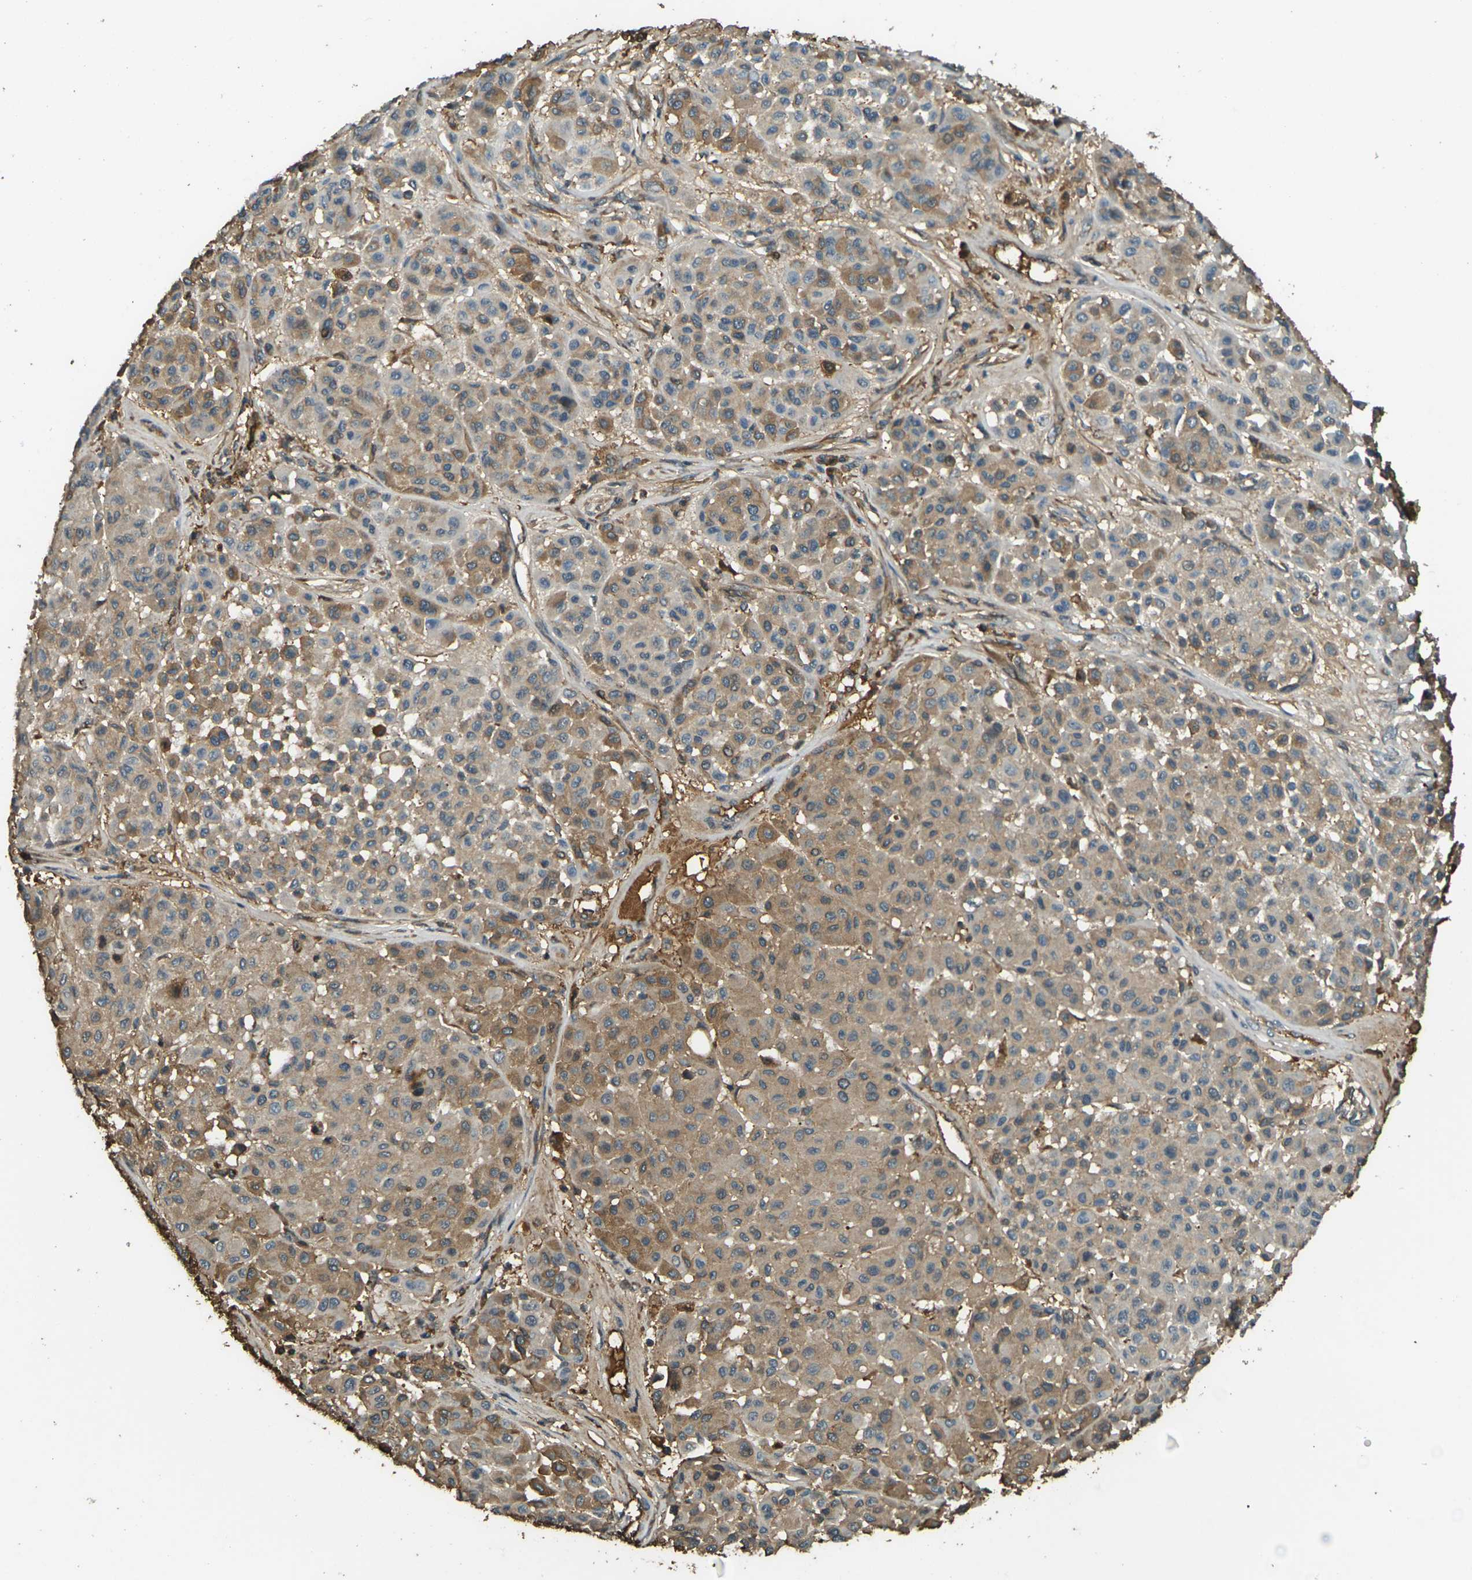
{"staining": {"intensity": "moderate", "quantity": ">75%", "location": "cytoplasmic/membranous"}, "tissue": "melanoma", "cell_type": "Tumor cells", "image_type": "cancer", "snomed": [{"axis": "morphology", "description": "Malignant melanoma, Metastatic site"}, {"axis": "topography", "description": "Soft tissue"}], "caption": "Immunohistochemistry (IHC) (DAB) staining of melanoma shows moderate cytoplasmic/membranous protein staining in about >75% of tumor cells.", "gene": "CYP1B1", "patient": {"sex": "male", "age": 41}}